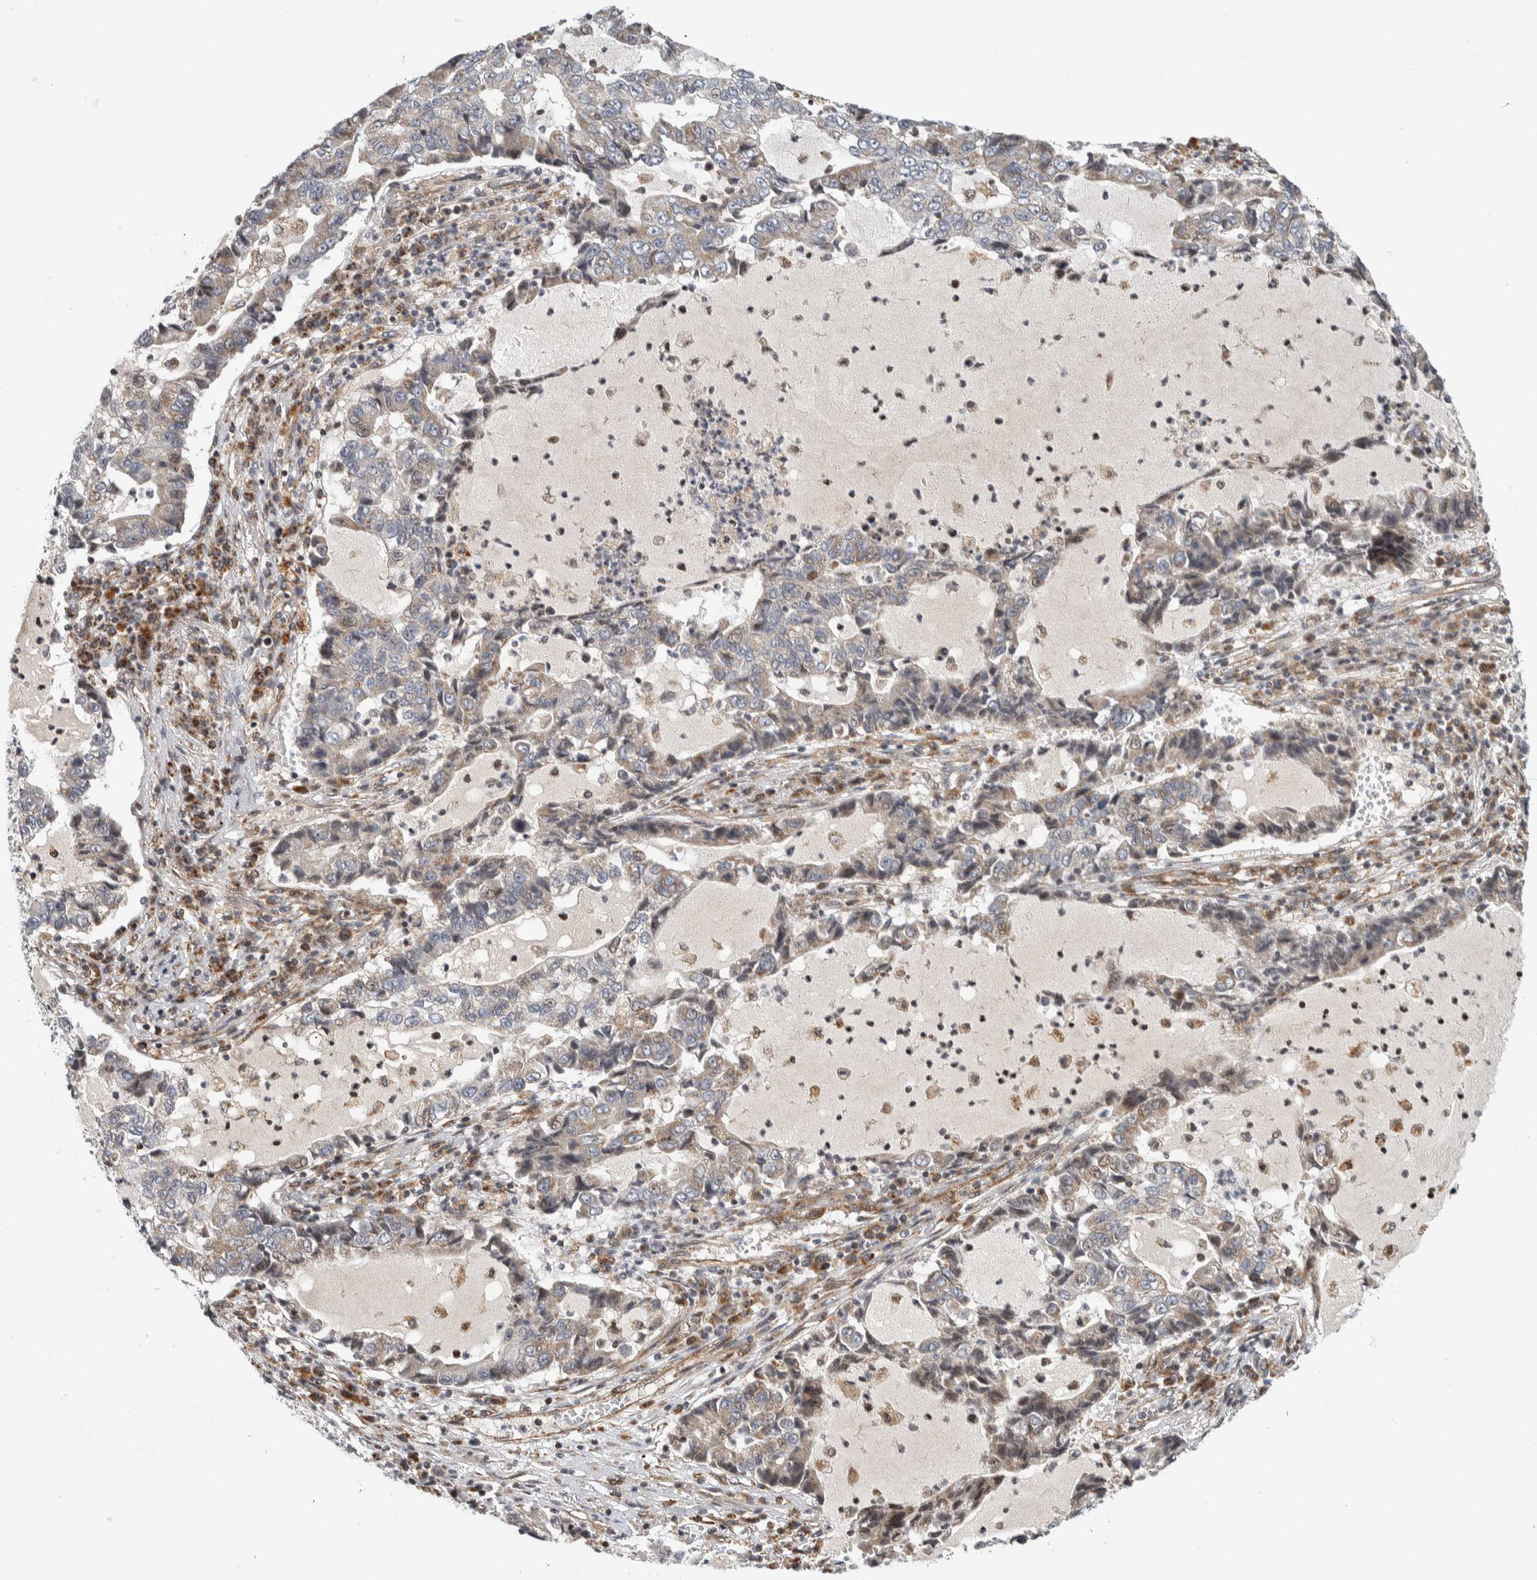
{"staining": {"intensity": "weak", "quantity": "<25%", "location": "cytoplasmic/membranous"}, "tissue": "lung cancer", "cell_type": "Tumor cells", "image_type": "cancer", "snomed": [{"axis": "morphology", "description": "Adenocarcinoma, NOS"}, {"axis": "topography", "description": "Lung"}], "caption": "This histopathology image is of lung adenocarcinoma stained with IHC to label a protein in brown with the nuclei are counter-stained blue. There is no positivity in tumor cells.", "gene": "AFP", "patient": {"sex": "female", "age": 51}}